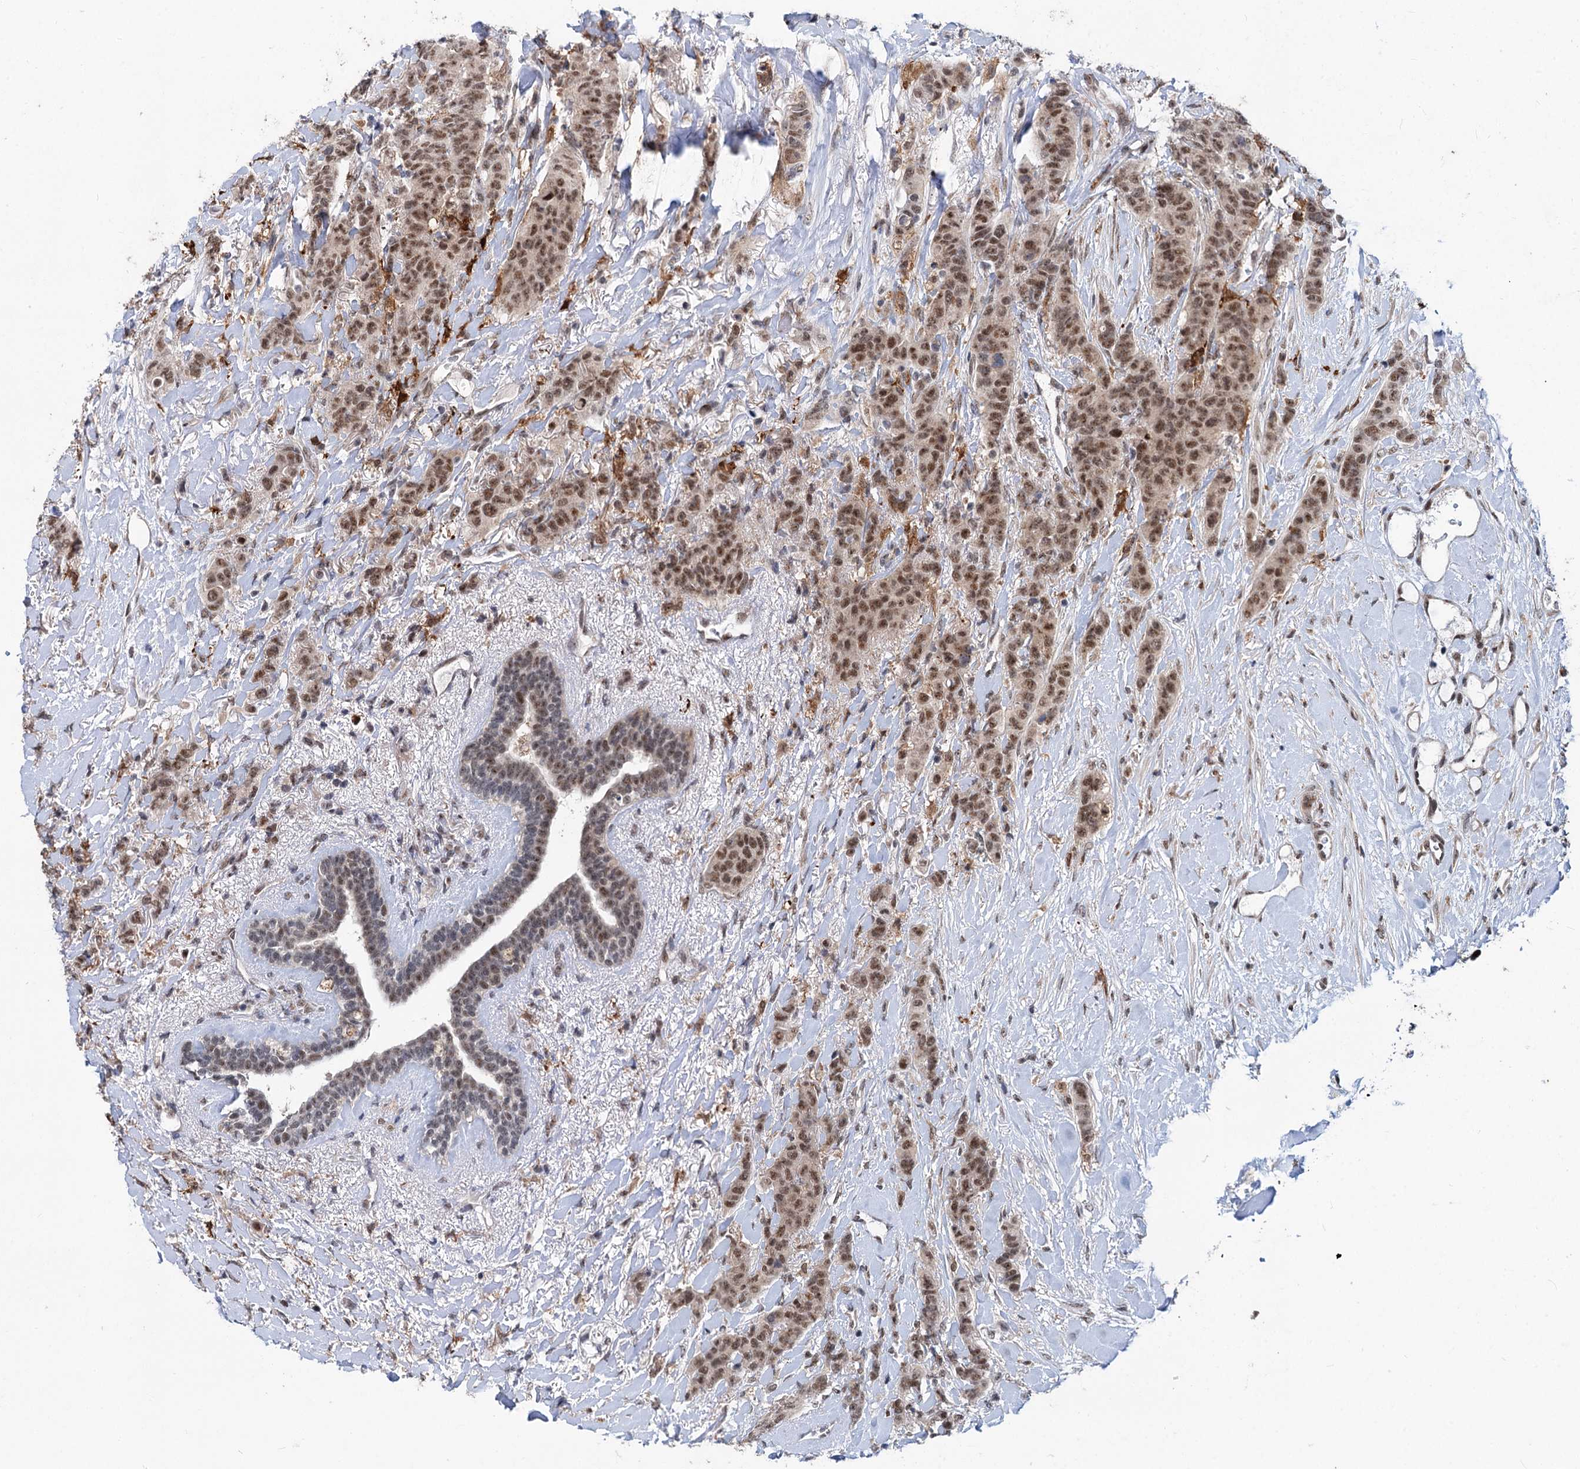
{"staining": {"intensity": "moderate", "quantity": ">75%", "location": "nuclear"}, "tissue": "breast cancer", "cell_type": "Tumor cells", "image_type": "cancer", "snomed": [{"axis": "morphology", "description": "Duct carcinoma"}, {"axis": "topography", "description": "Breast"}], "caption": "Immunohistochemistry (IHC) photomicrograph of invasive ductal carcinoma (breast) stained for a protein (brown), which demonstrates medium levels of moderate nuclear positivity in approximately >75% of tumor cells.", "gene": "PHF8", "patient": {"sex": "female", "age": 40}}